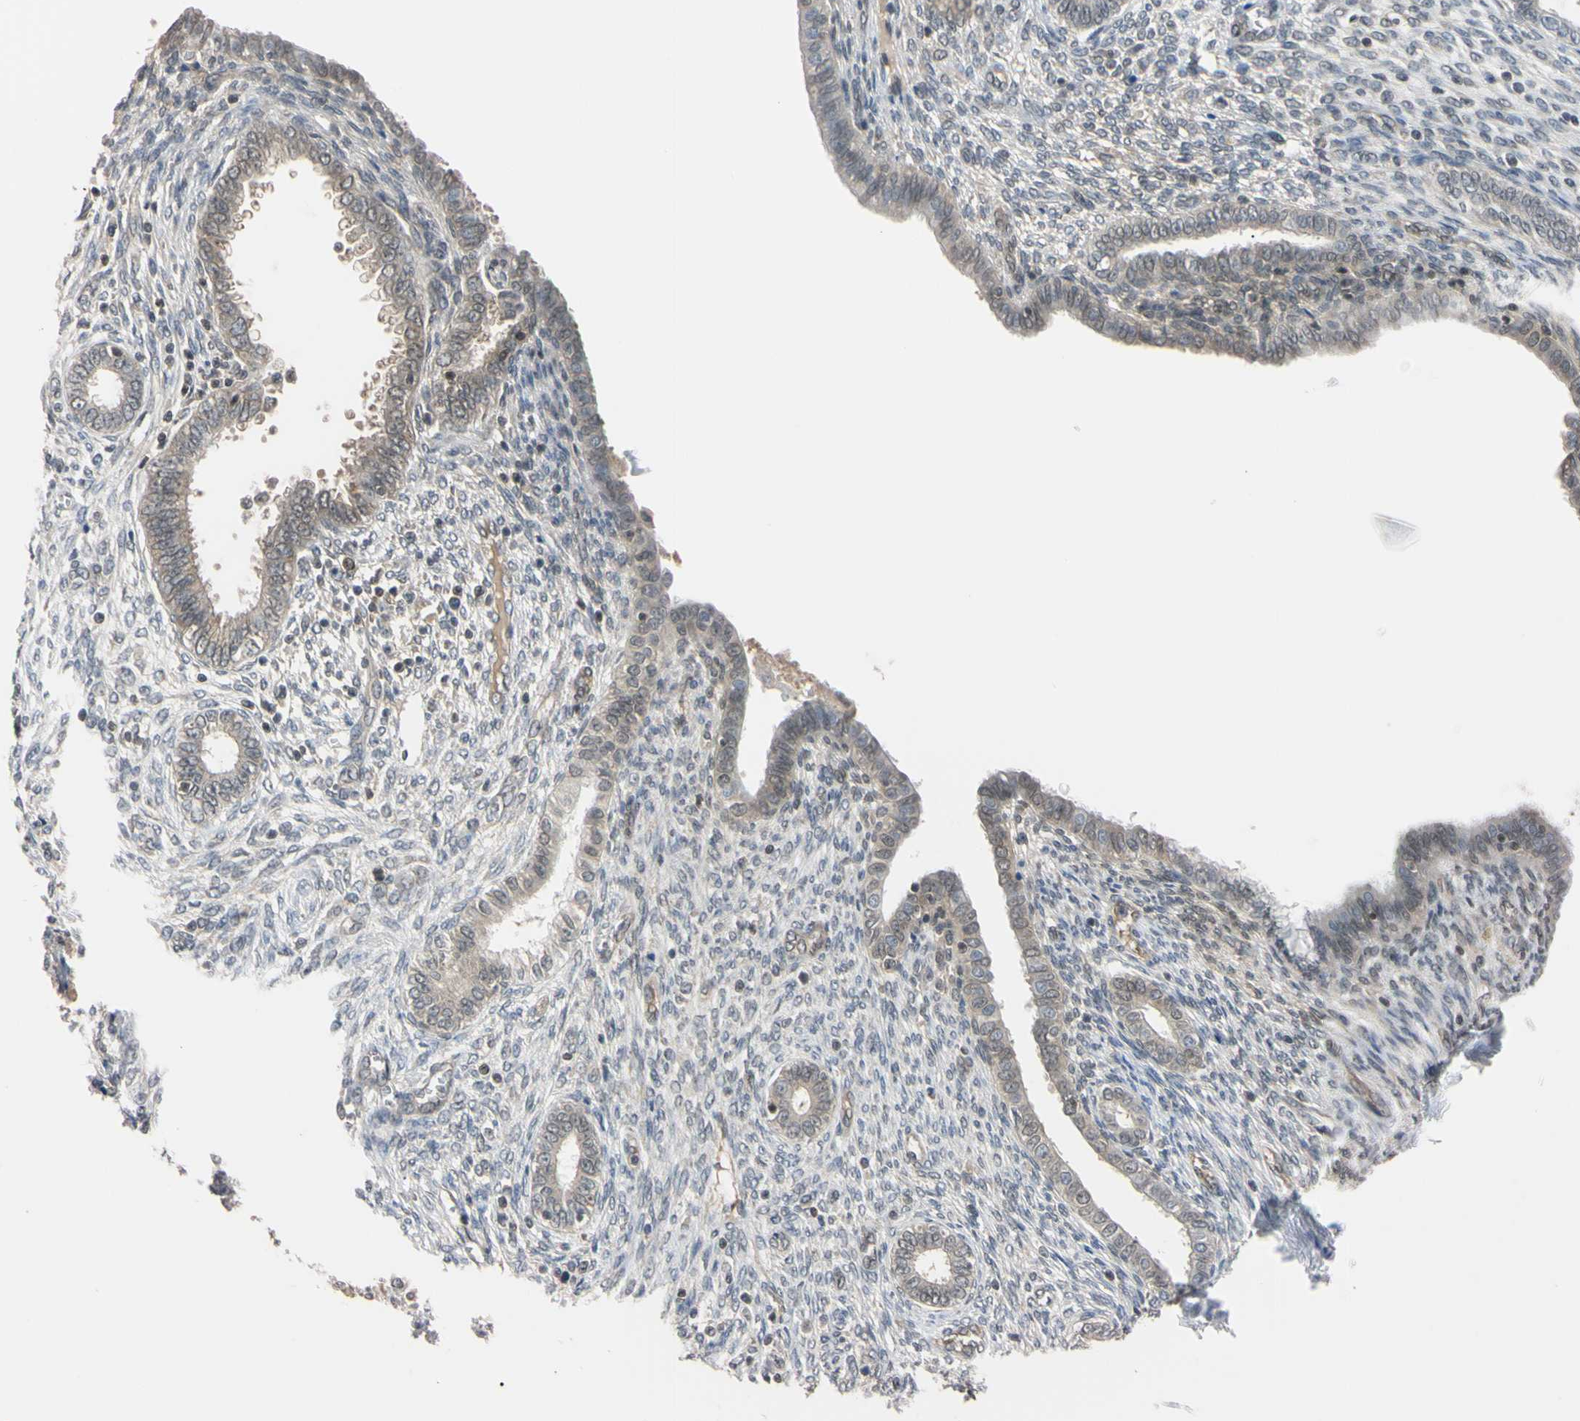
{"staining": {"intensity": "weak", "quantity": "25%-75%", "location": "nuclear"}, "tissue": "endometrium", "cell_type": "Cells in endometrial stroma", "image_type": "normal", "snomed": [{"axis": "morphology", "description": "Normal tissue, NOS"}, {"axis": "topography", "description": "Endometrium"}], "caption": "Brown immunohistochemical staining in unremarkable endometrium shows weak nuclear expression in about 25%-75% of cells in endometrial stroma.", "gene": "UBE2I", "patient": {"sex": "female", "age": 72}}